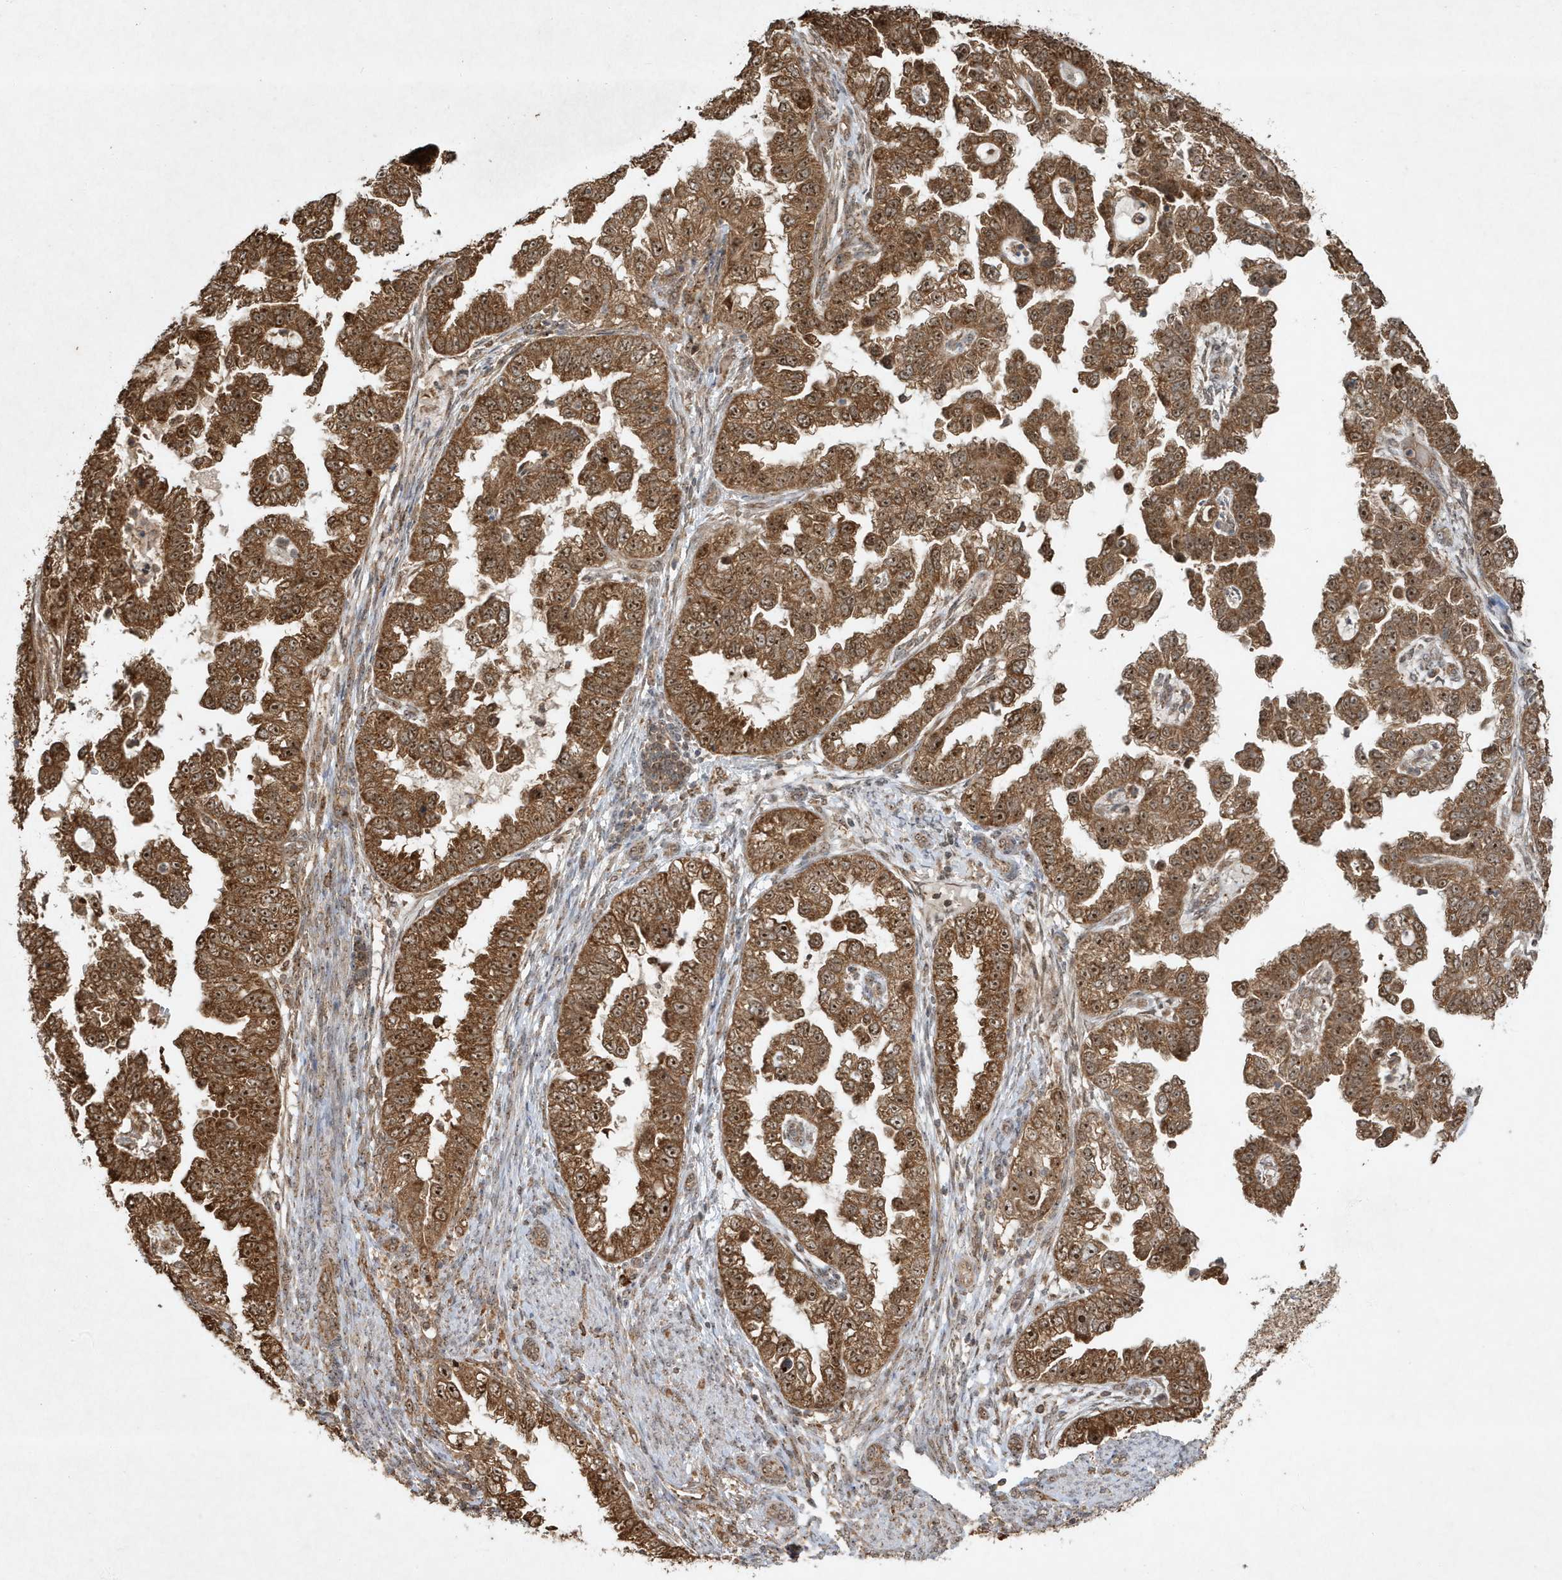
{"staining": {"intensity": "strong", "quantity": ">75%", "location": "cytoplasmic/membranous,nuclear"}, "tissue": "endometrial cancer", "cell_type": "Tumor cells", "image_type": "cancer", "snomed": [{"axis": "morphology", "description": "Adenocarcinoma, NOS"}, {"axis": "topography", "description": "Endometrium"}], "caption": "IHC of endometrial cancer demonstrates high levels of strong cytoplasmic/membranous and nuclear staining in about >75% of tumor cells.", "gene": "ABCB9", "patient": {"sex": "female", "age": 85}}